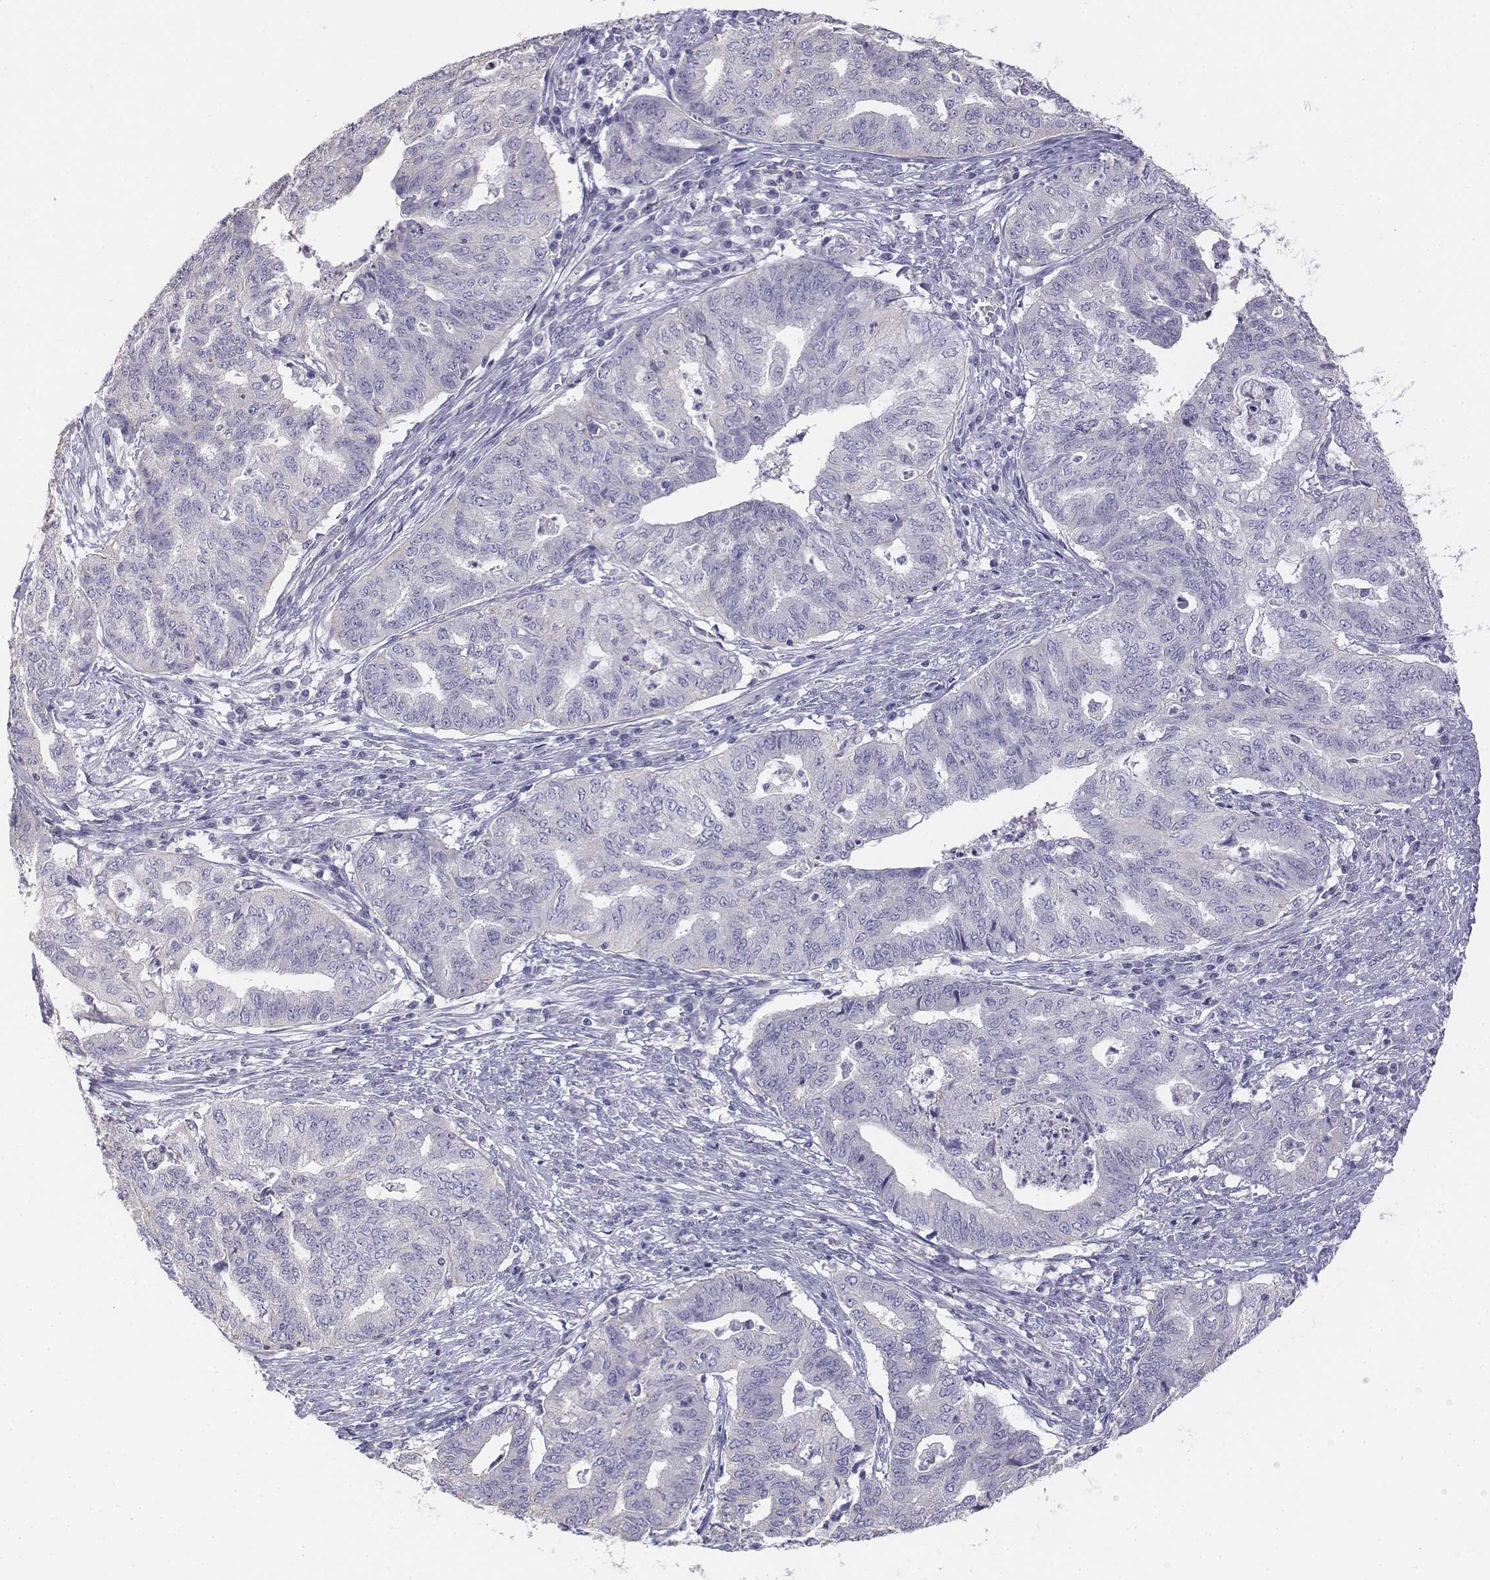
{"staining": {"intensity": "negative", "quantity": "none", "location": "none"}, "tissue": "endometrial cancer", "cell_type": "Tumor cells", "image_type": "cancer", "snomed": [{"axis": "morphology", "description": "Adenocarcinoma, NOS"}, {"axis": "topography", "description": "Endometrium"}], "caption": "Immunohistochemistry histopathology image of human endometrial cancer (adenocarcinoma) stained for a protein (brown), which demonstrates no staining in tumor cells.", "gene": "LGSN", "patient": {"sex": "female", "age": 79}}